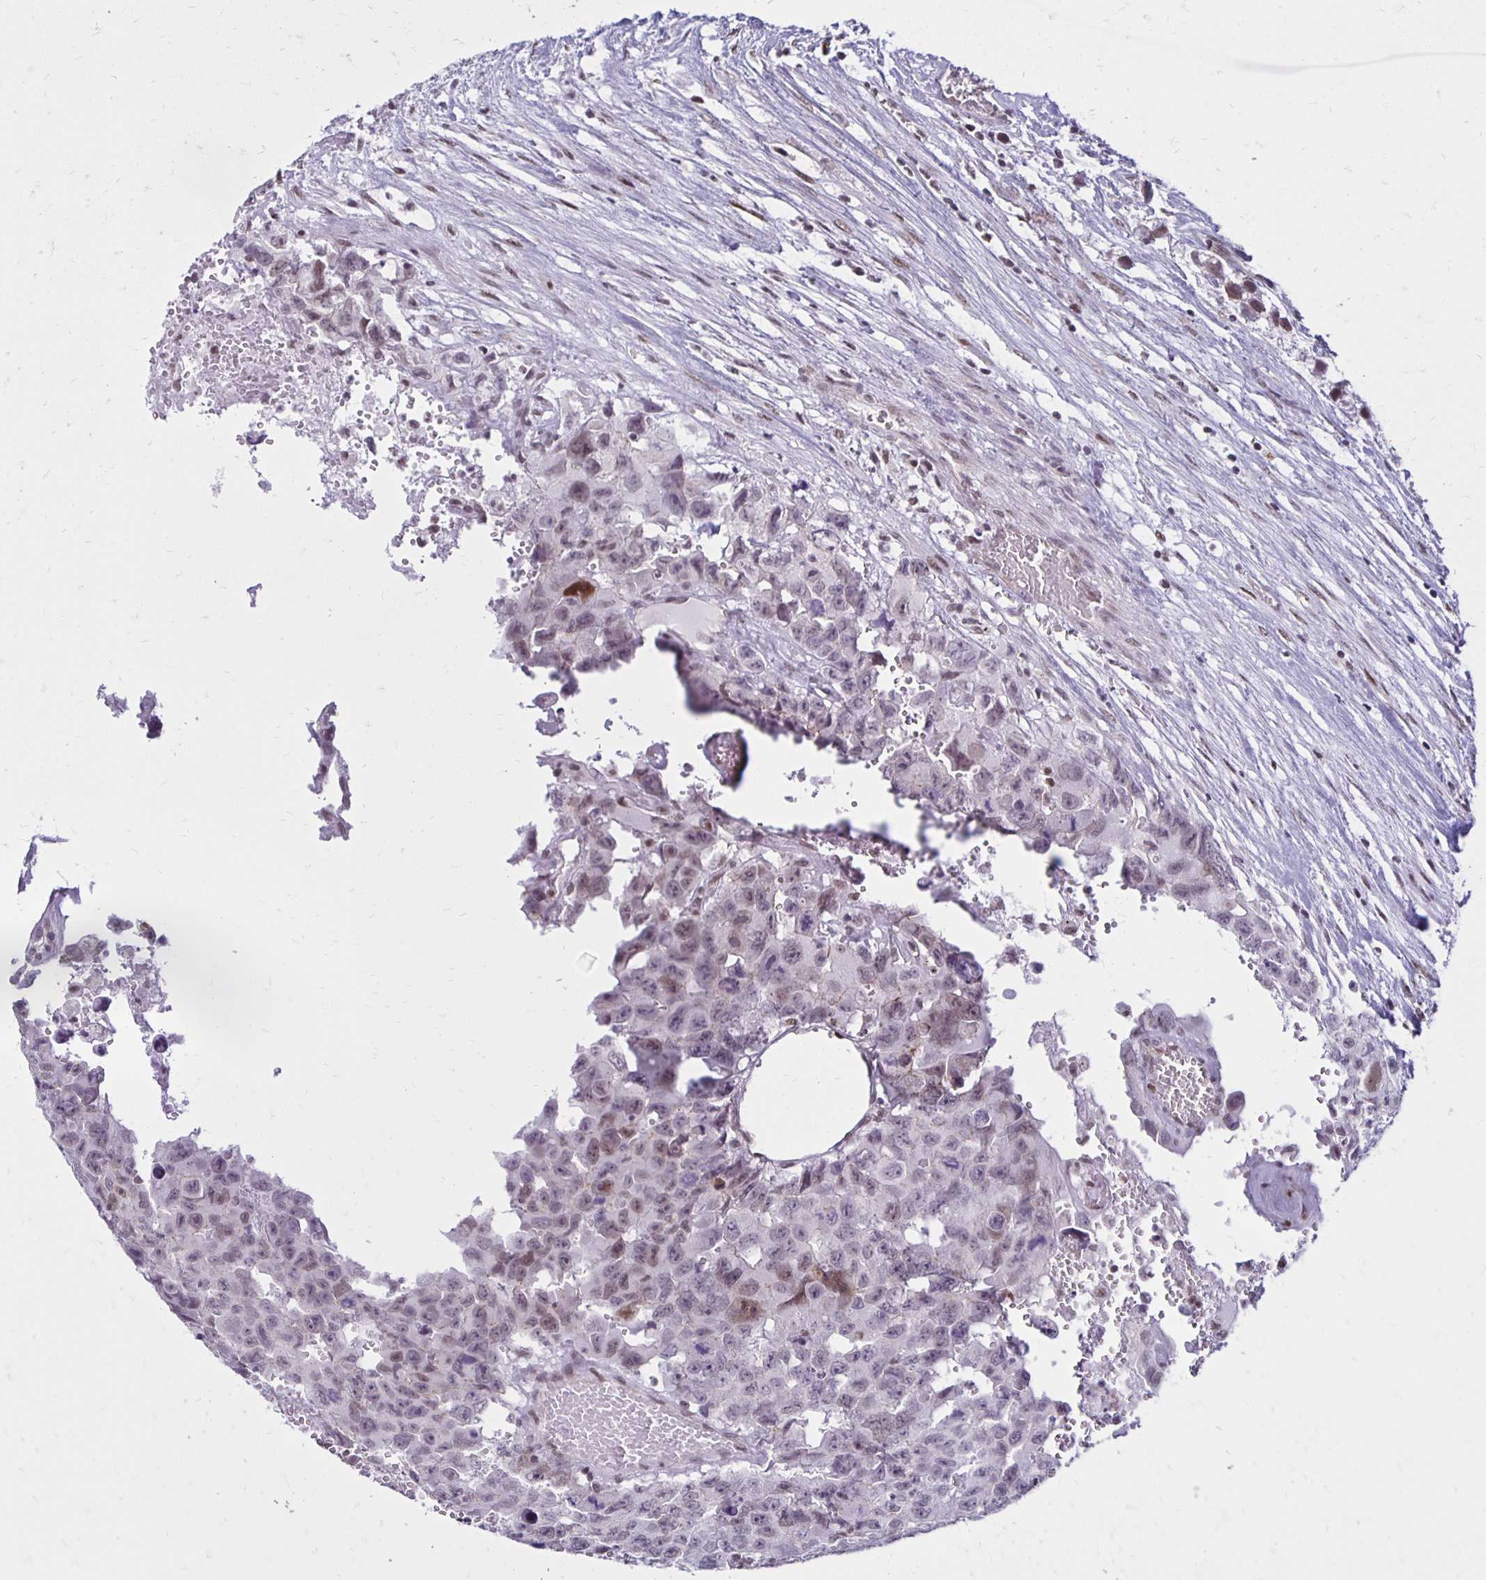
{"staining": {"intensity": "weak", "quantity": "<25%", "location": "nuclear"}, "tissue": "testis cancer", "cell_type": "Tumor cells", "image_type": "cancer", "snomed": [{"axis": "morphology", "description": "Seminoma, NOS"}, {"axis": "topography", "description": "Testis"}], "caption": "Testis seminoma stained for a protein using immunohistochemistry shows no staining tumor cells.", "gene": "DDB2", "patient": {"sex": "male", "age": 26}}